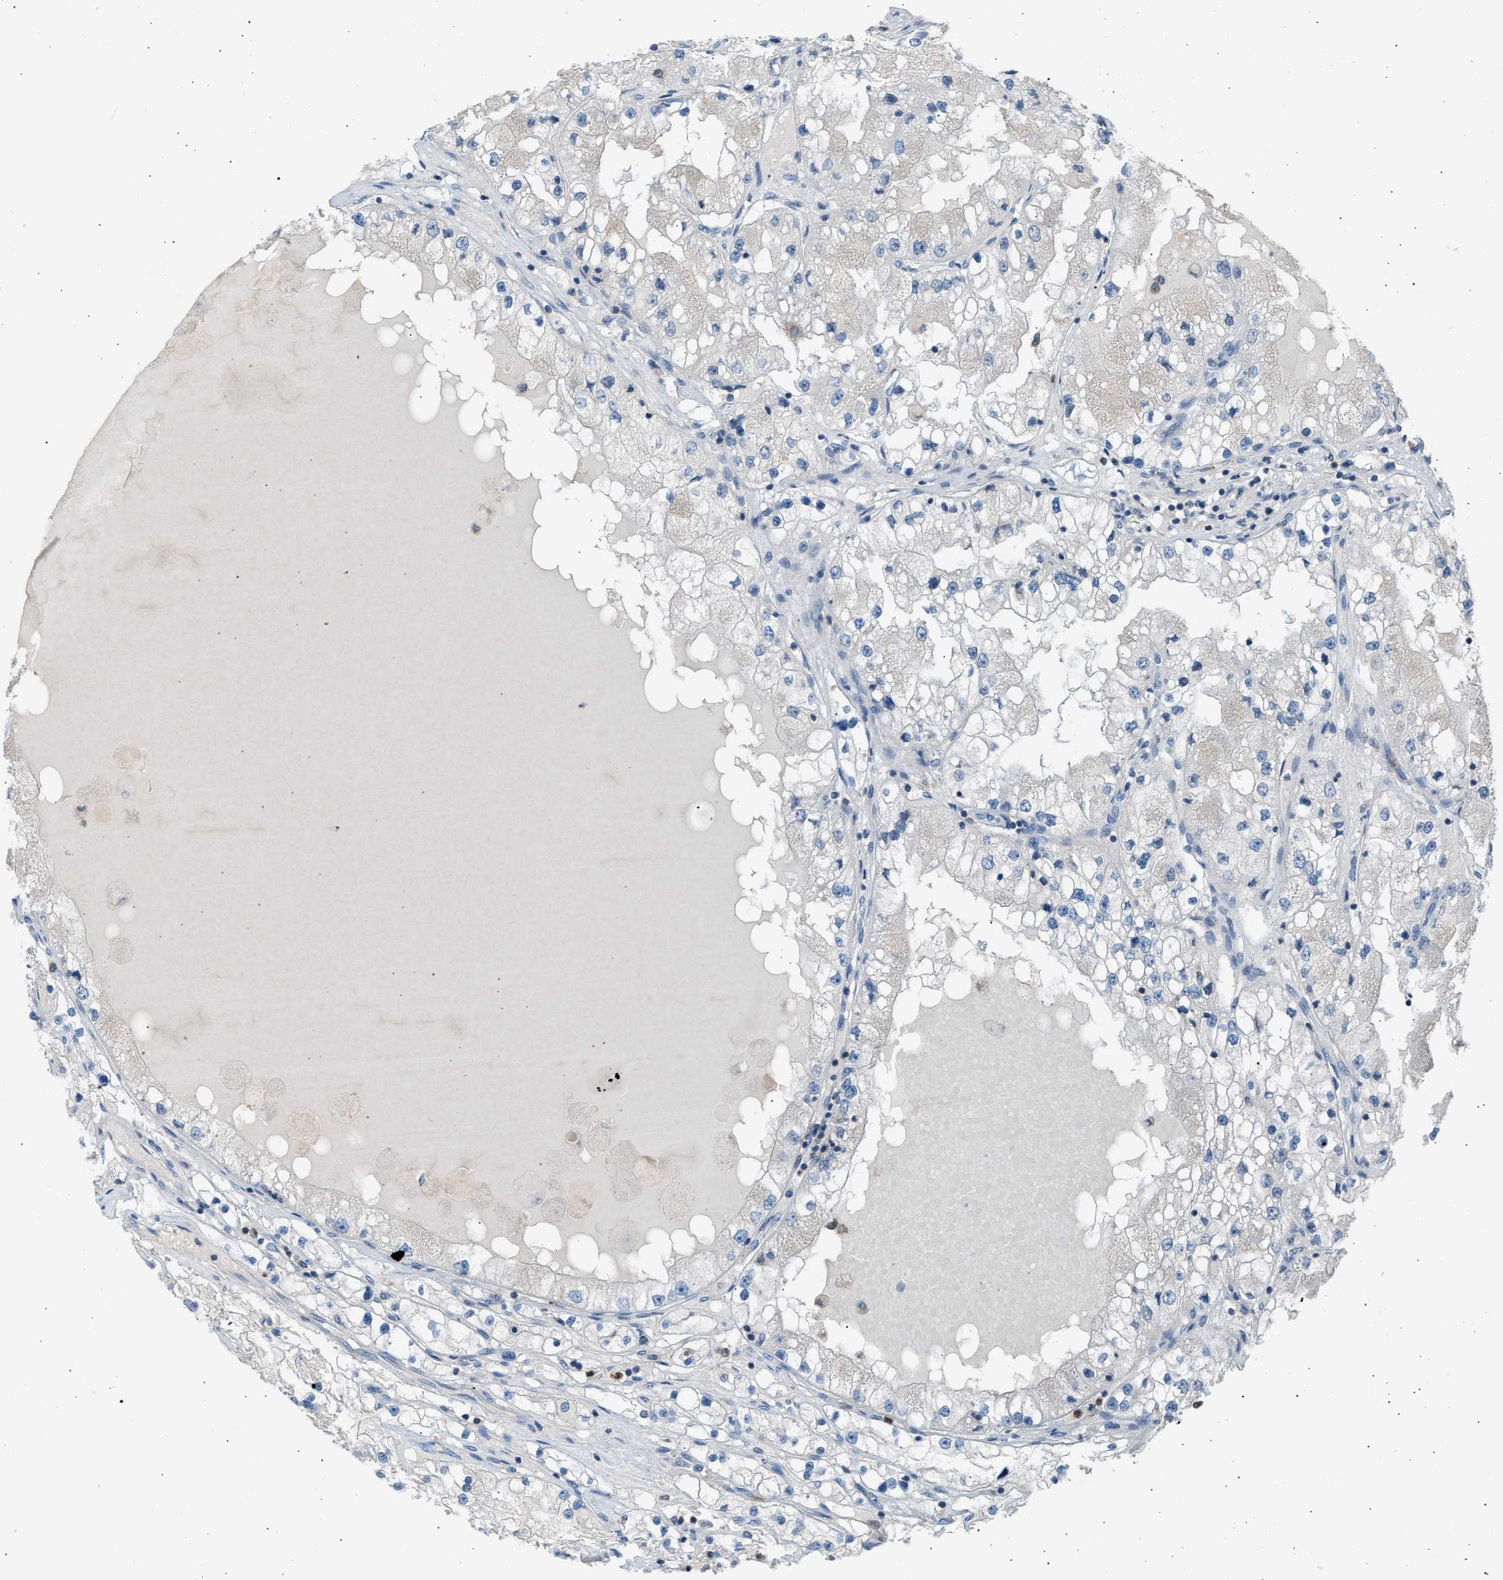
{"staining": {"intensity": "negative", "quantity": "none", "location": "none"}, "tissue": "renal cancer", "cell_type": "Tumor cells", "image_type": "cancer", "snomed": [{"axis": "morphology", "description": "Adenocarcinoma, NOS"}, {"axis": "topography", "description": "Kidney"}], "caption": "This is an IHC photomicrograph of renal cancer. There is no expression in tumor cells.", "gene": "TRIM50", "patient": {"sex": "male", "age": 68}}